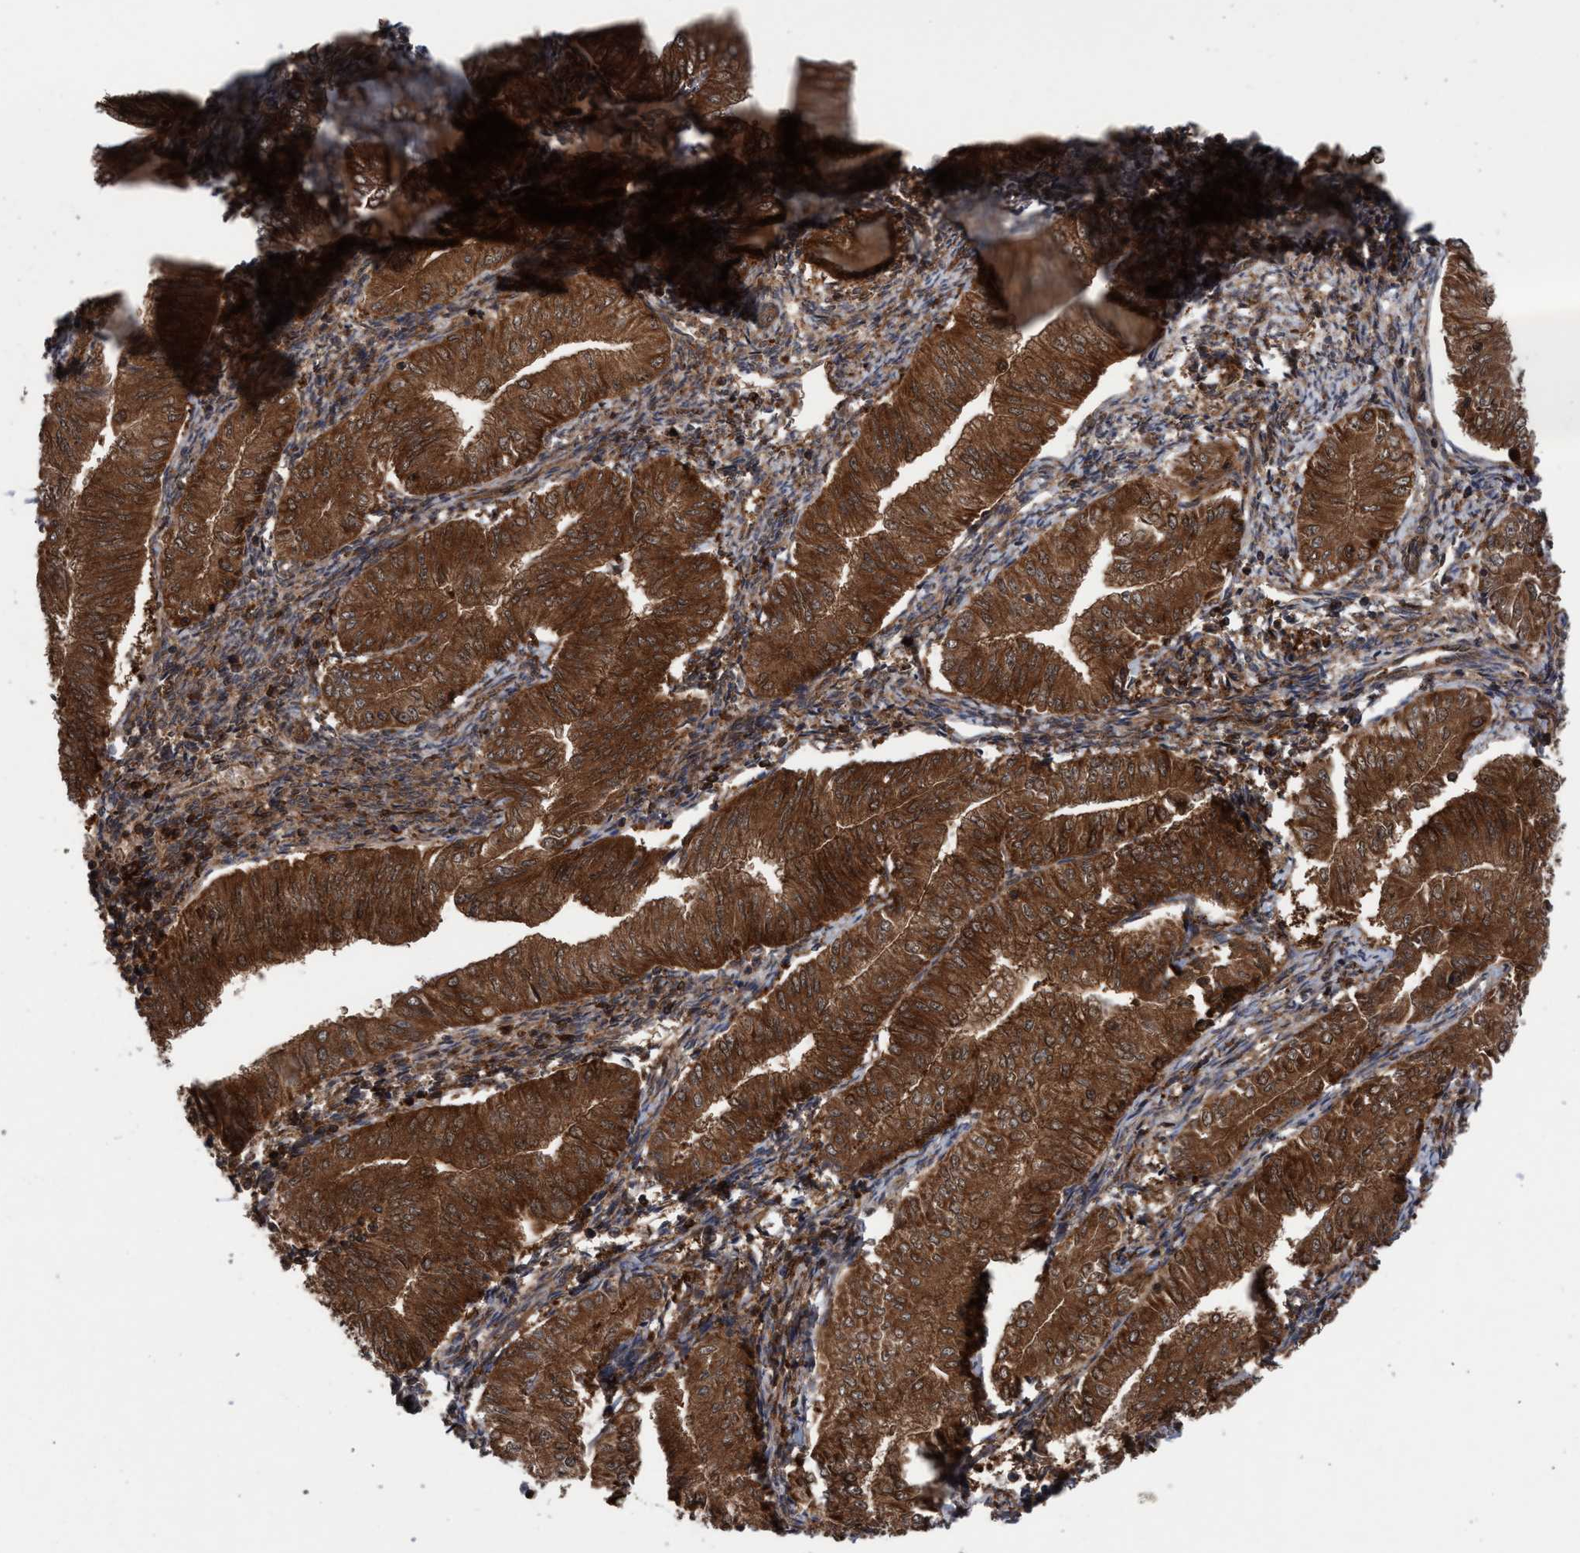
{"staining": {"intensity": "strong", "quantity": ">75%", "location": "cytoplasmic/membranous"}, "tissue": "endometrial cancer", "cell_type": "Tumor cells", "image_type": "cancer", "snomed": [{"axis": "morphology", "description": "Normal tissue, NOS"}, {"axis": "morphology", "description": "Adenocarcinoma, NOS"}, {"axis": "topography", "description": "Endometrium"}], "caption": "Immunohistochemistry image of neoplastic tissue: human endometrial cancer stained using immunohistochemistry (IHC) reveals high levels of strong protein expression localized specifically in the cytoplasmic/membranous of tumor cells, appearing as a cytoplasmic/membranous brown color.", "gene": "GLOD4", "patient": {"sex": "female", "age": 53}}